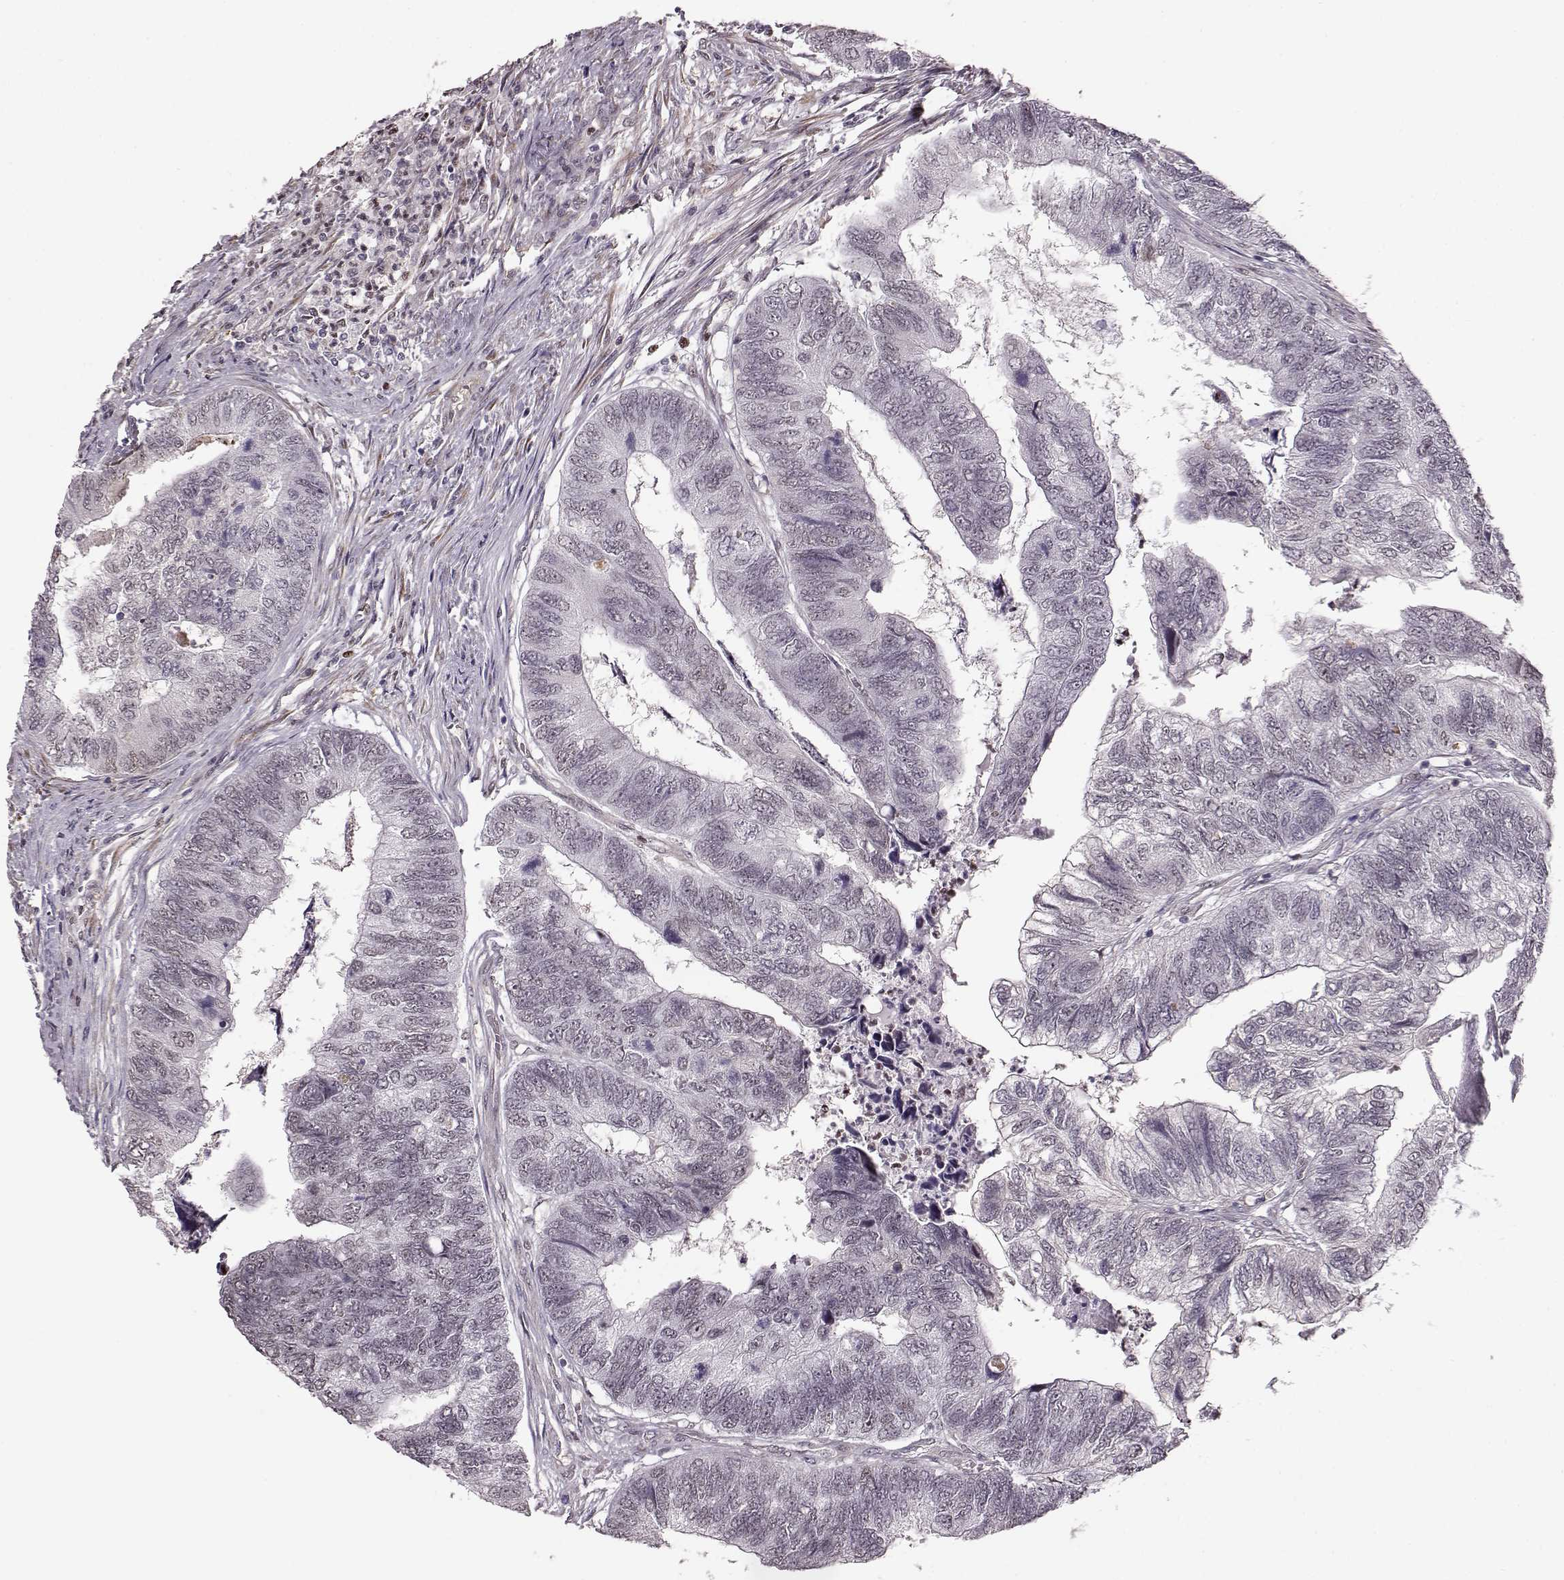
{"staining": {"intensity": "weak", "quantity": "<25%", "location": "nuclear"}, "tissue": "colorectal cancer", "cell_type": "Tumor cells", "image_type": "cancer", "snomed": [{"axis": "morphology", "description": "Adenocarcinoma, NOS"}, {"axis": "topography", "description": "Colon"}], "caption": "A micrograph of colorectal cancer stained for a protein exhibits no brown staining in tumor cells.", "gene": "KLF6", "patient": {"sex": "female", "age": 67}}